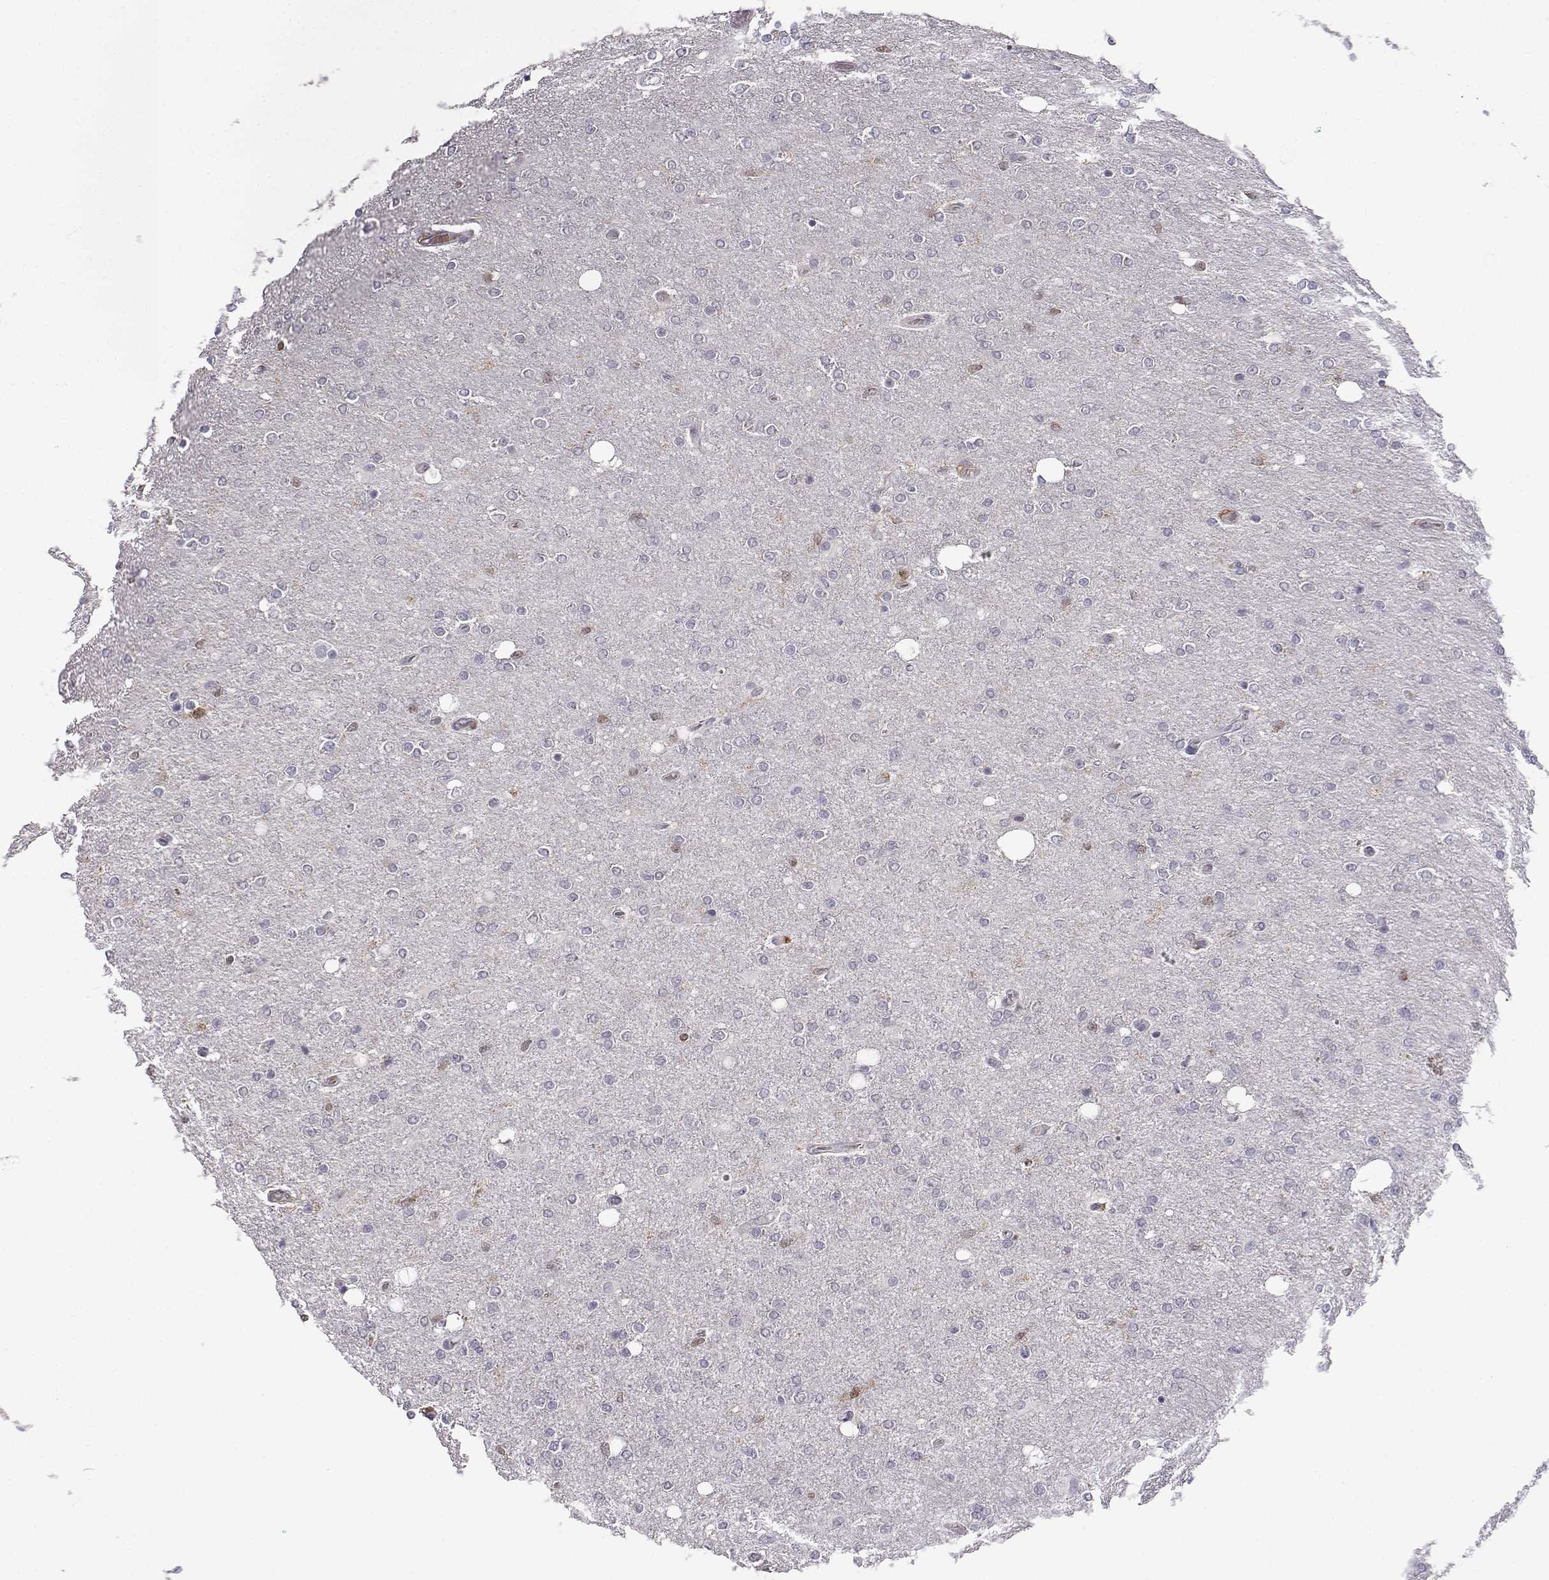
{"staining": {"intensity": "weak", "quantity": "<25%", "location": "cytoplasmic/membranous,nuclear"}, "tissue": "glioma", "cell_type": "Tumor cells", "image_type": "cancer", "snomed": [{"axis": "morphology", "description": "Glioma, malignant, High grade"}, {"axis": "topography", "description": "Cerebral cortex"}], "caption": "Immunohistochemistry micrograph of glioma stained for a protein (brown), which exhibits no staining in tumor cells. (DAB immunohistochemistry, high magnification).", "gene": "AKR1B1", "patient": {"sex": "male", "age": 70}}